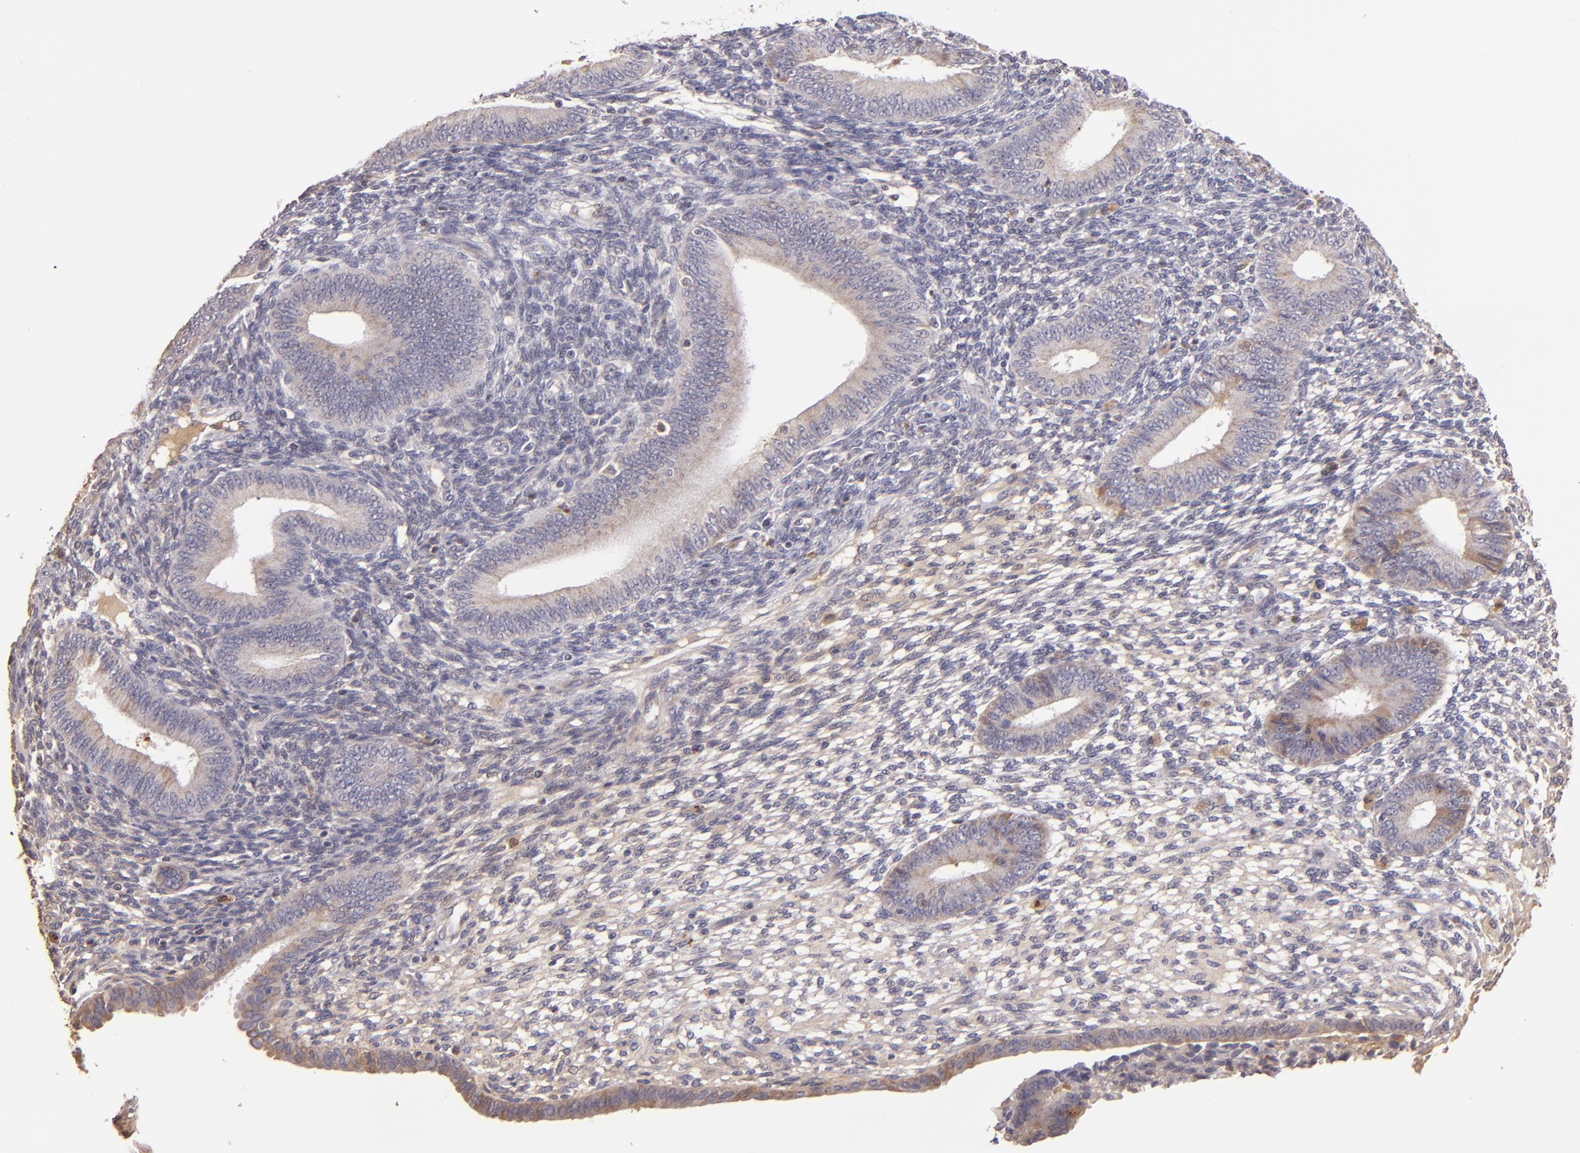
{"staining": {"intensity": "negative", "quantity": "none", "location": "none"}, "tissue": "endometrium", "cell_type": "Cells in endometrial stroma", "image_type": "normal", "snomed": [{"axis": "morphology", "description": "Normal tissue, NOS"}, {"axis": "topography", "description": "Endometrium"}], "caption": "Immunohistochemistry of unremarkable human endometrium demonstrates no expression in cells in endometrial stroma. (Stains: DAB (3,3'-diaminobenzidine) IHC with hematoxylin counter stain, Microscopy: brightfield microscopy at high magnification).", "gene": "ABL1", "patient": {"sex": "female", "age": 42}}